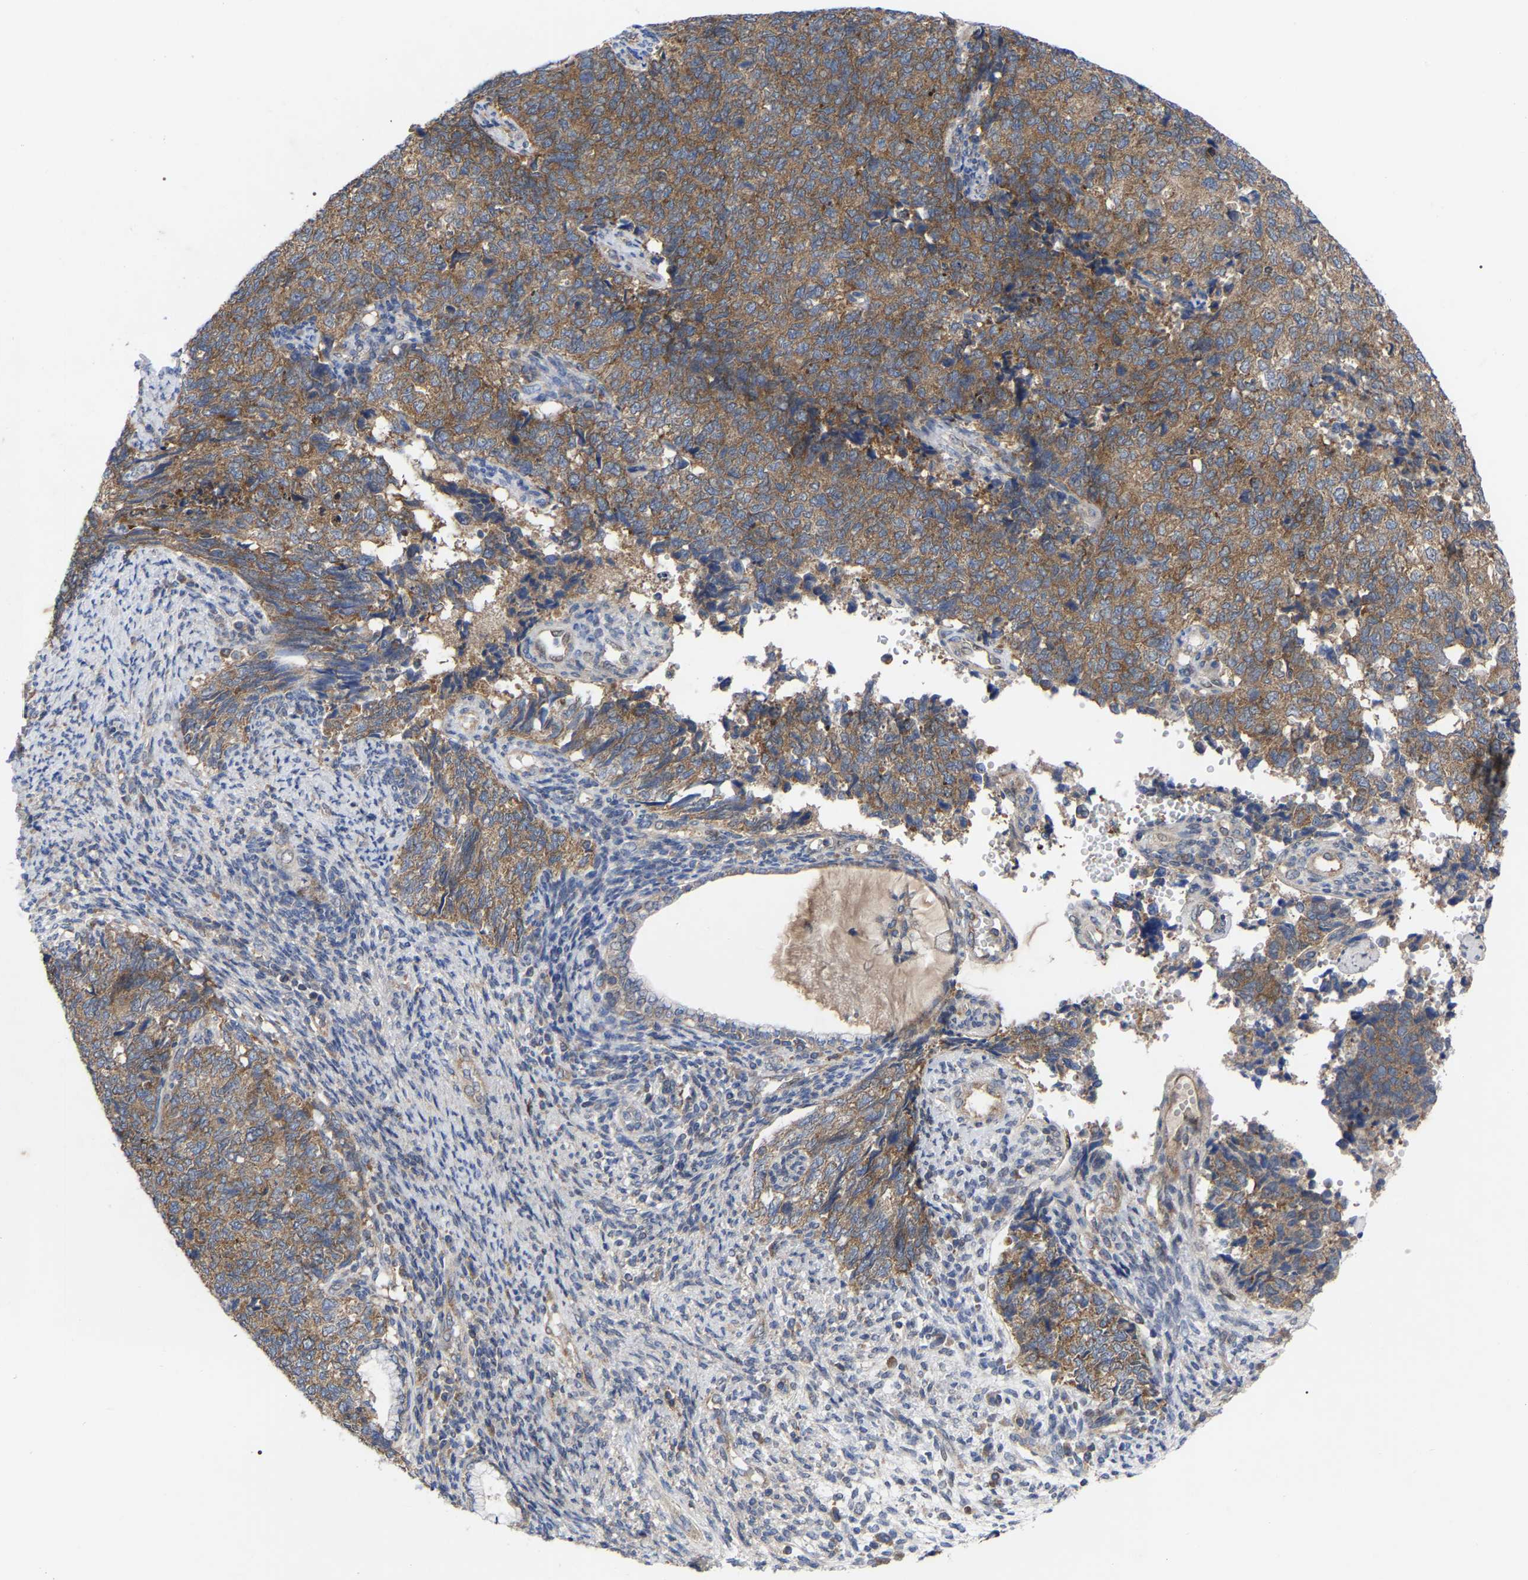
{"staining": {"intensity": "weak", "quantity": ">75%", "location": "cytoplasmic/membranous"}, "tissue": "cervical cancer", "cell_type": "Tumor cells", "image_type": "cancer", "snomed": [{"axis": "morphology", "description": "Squamous cell carcinoma, NOS"}, {"axis": "topography", "description": "Cervix"}], "caption": "Protein staining by IHC demonstrates weak cytoplasmic/membranous staining in about >75% of tumor cells in cervical cancer (squamous cell carcinoma). The protein is shown in brown color, while the nuclei are stained blue.", "gene": "TCP1", "patient": {"sex": "female", "age": 63}}